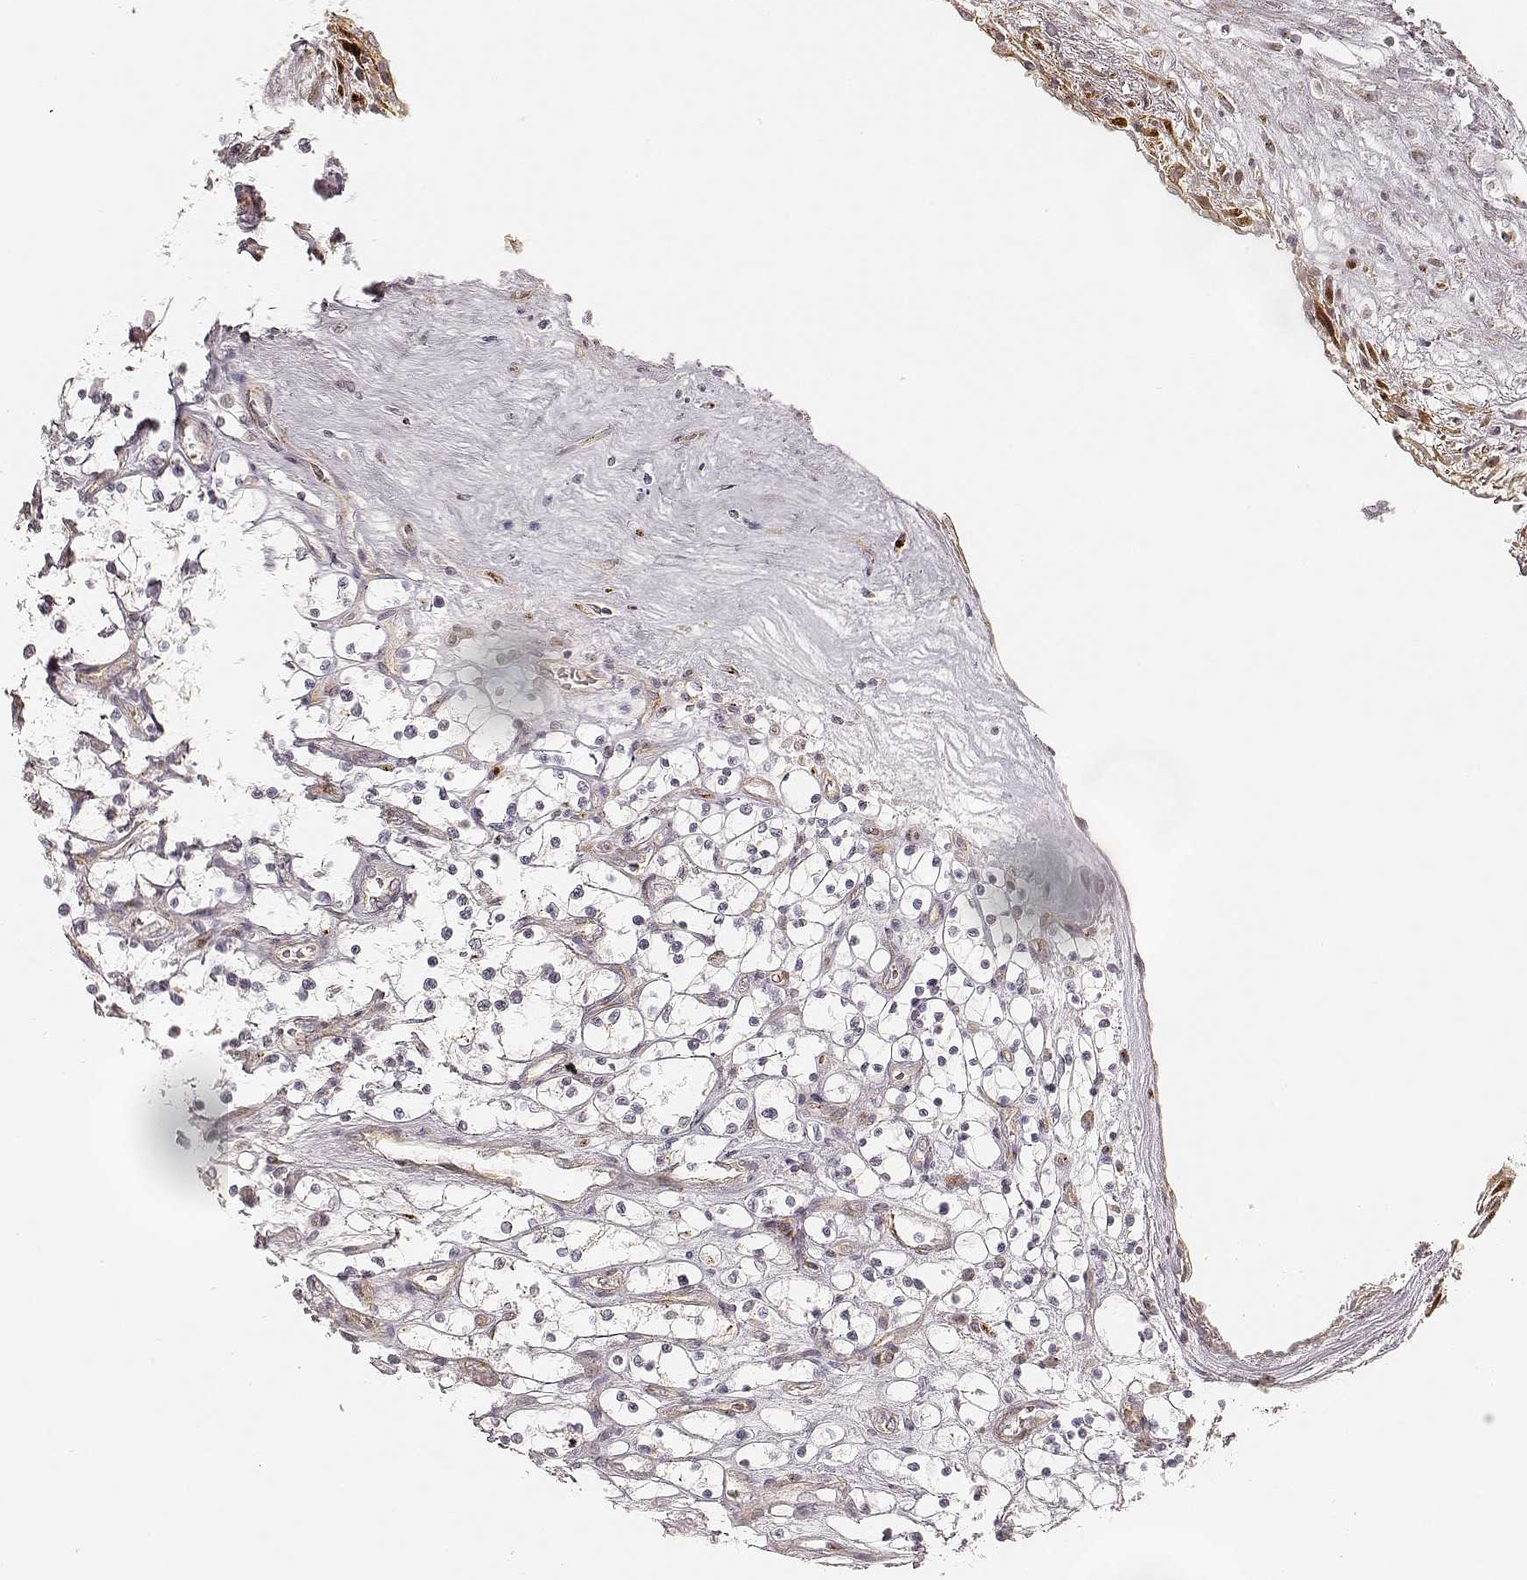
{"staining": {"intensity": "negative", "quantity": "none", "location": "none"}, "tissue": "renal cancer", "cell_type": "Tumor cells", "image_type": "cancer", "snomed": [{"axis": "morphology", "description": "Adenocarcinoma, NOS"}, {"axis": "topography", "description": "Kidney"}], "caption": "The histopathology image reveals no staining of tumor cells in renal adenocarcinoma.", "gene": "GORASP2", "patient": {"sex": "female", "age": 69}}